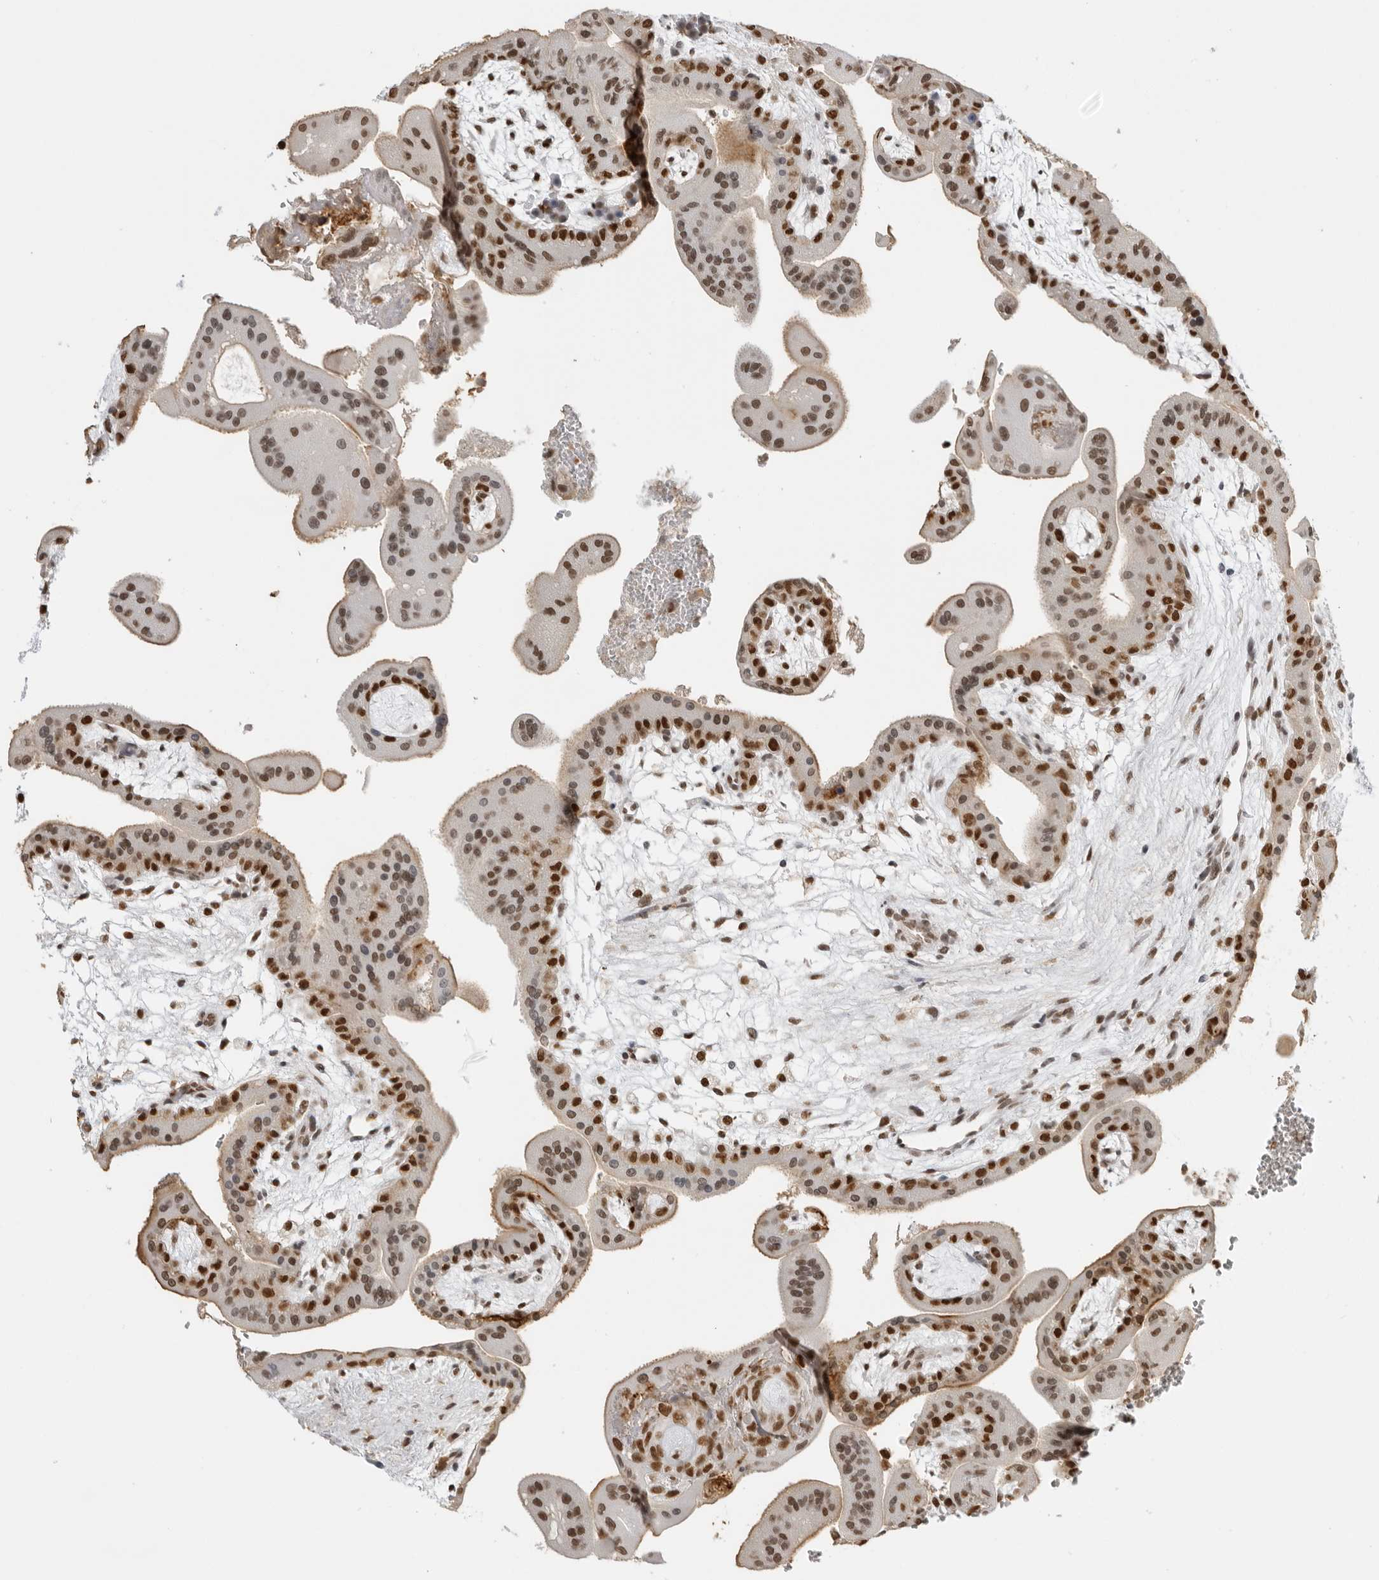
{"staining": {"intensity": "strong", "quantity": ">75%", "location": "nuclear"}, "tissue": "placenta", "cell_type": "Decidual cells", "image_type": "normal", "snomed": [{"axis": "morphology", "description": "Normal tissue, NOS"}, {"axis": "topography", "description": "Placenta"}], "caption": "A micrograph showing strong nuclear expression in about >75% of decidual cells in normal placenta, as visualized by brown immunohistochemical staining.", "gene": "RPA2", "patient": {"sex": "female", "age": 35}}